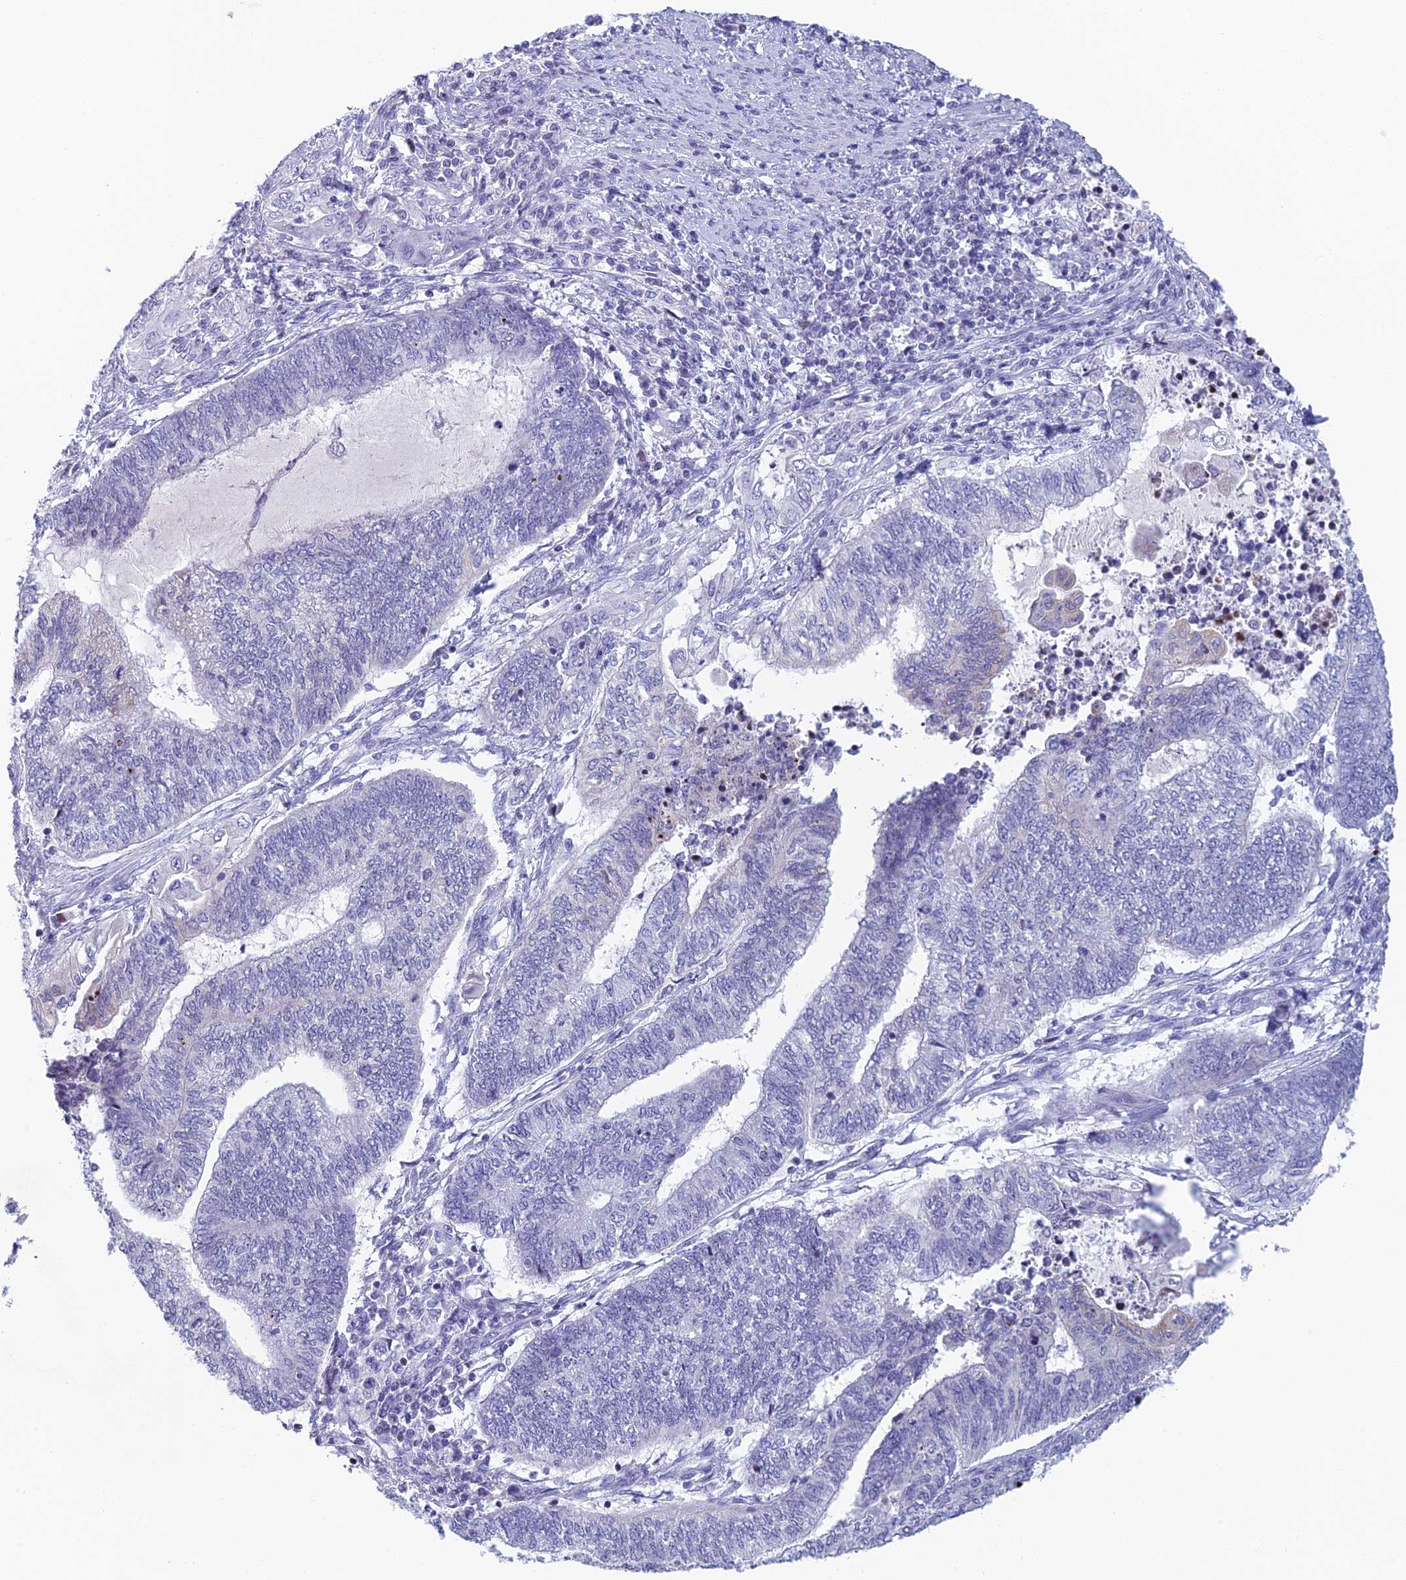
{"staining": {"intensity": "negative", "quantity": "none", "location": "none"}, "tissue": "endometrial cancer", "cell_type": "Tumor cells", "image_type": "cancer", "snomed": [{"axis": "morphology", "description": "Adenocarcinoma, NOS"}, {"axis": "topography", "description": "Uterus"}, {"axis": "topography", "description": "Endometrium"}], "caption": "There is no significant positivity in tumor cells of adenocarcinoma (endometrial).", "gene": "REXO5", "patient": {"sex": "female", "age": 70}}